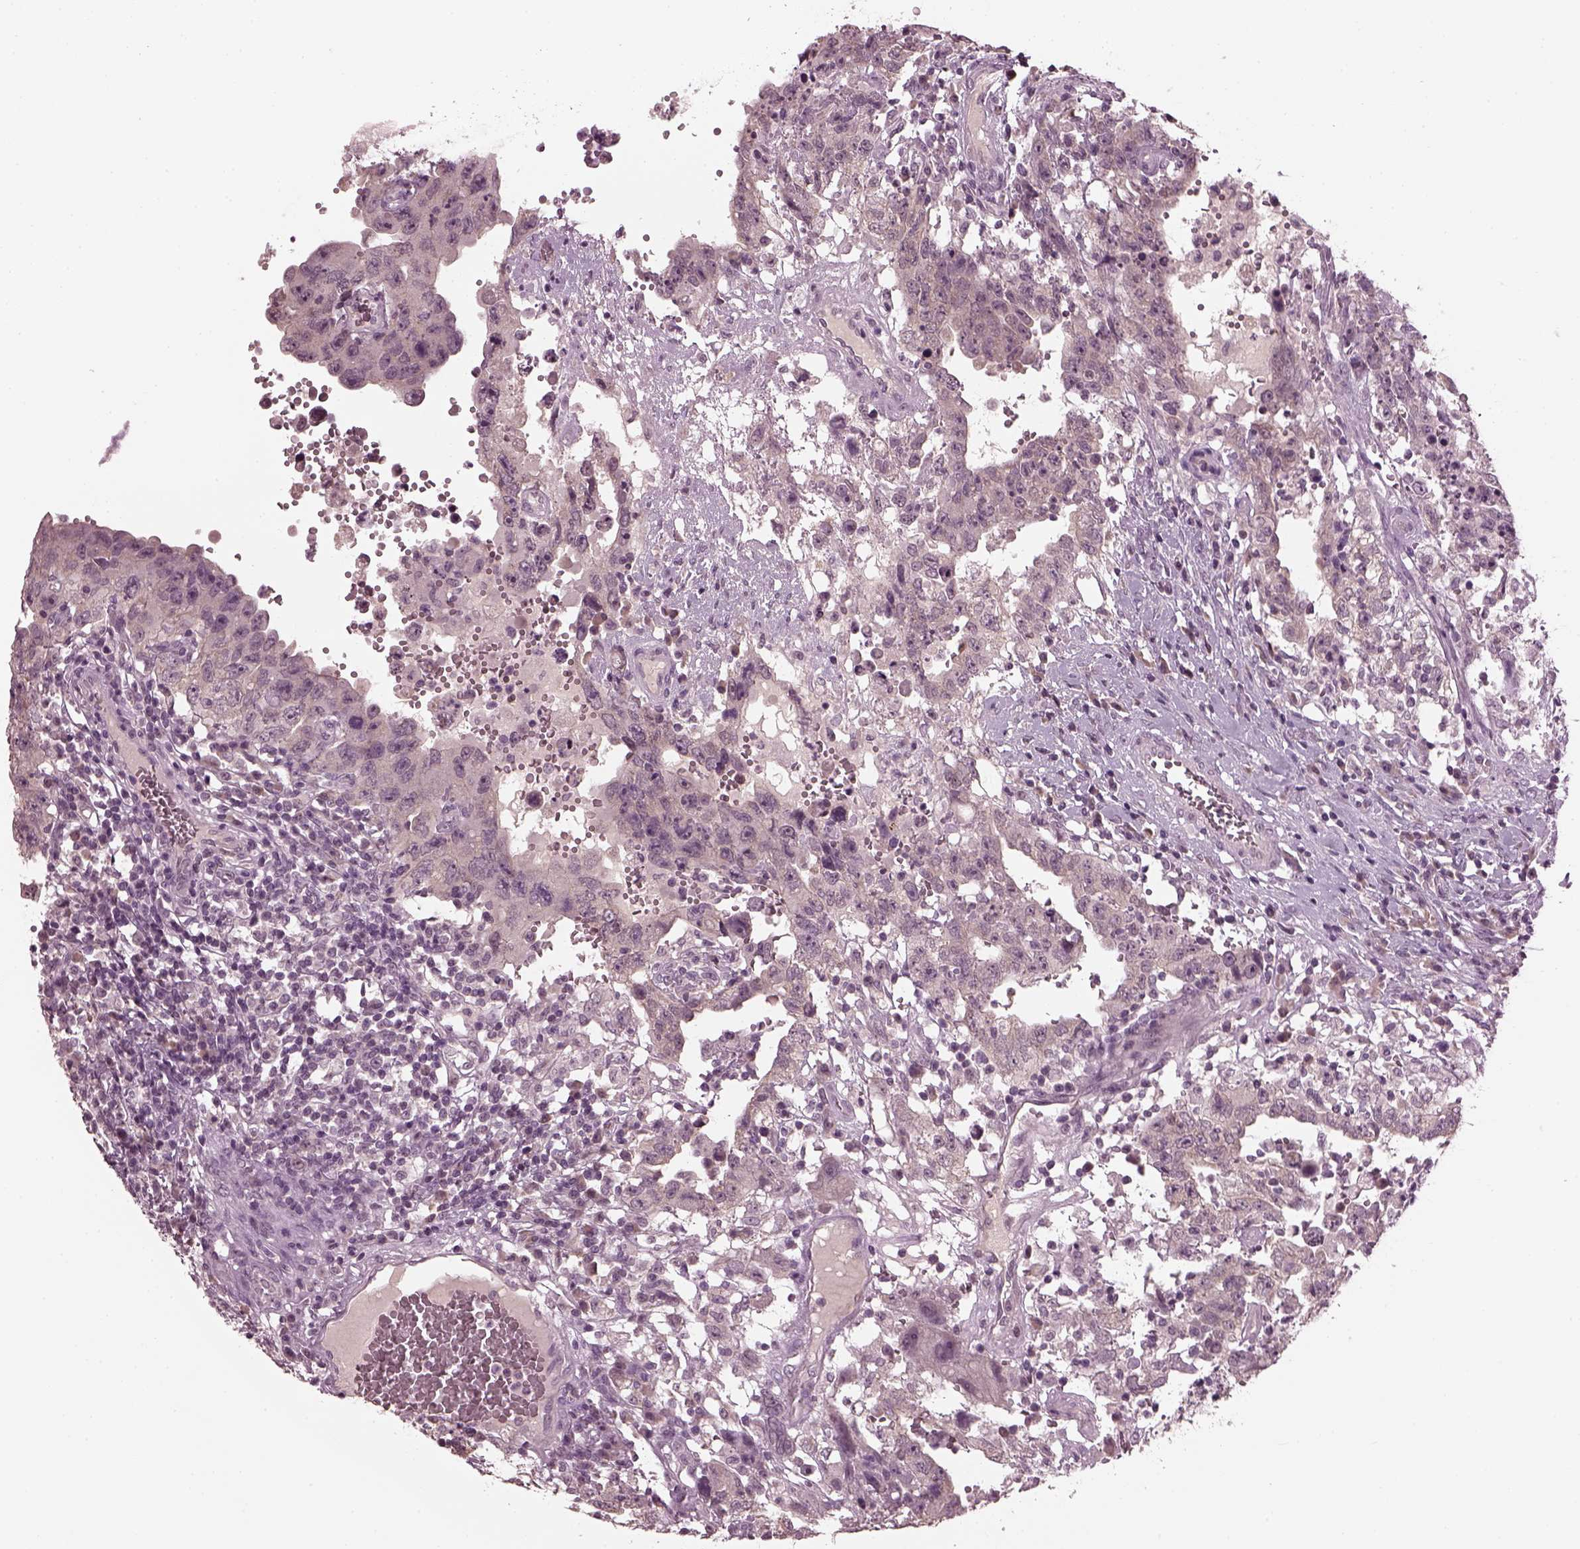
{"staining": {"intensity": "negative", "quantity": "none", "location": "none"}, "tissue": "testis cancer", "cell_type": "Tumor cells", "image_type": "cancer", "snomed": [{"axis": "morphology", "description": "Carcinoma, Embryonal, NOS"}, {"axis": "topography", "description": "Testis"}], "caption": "Tumor cells show no significant staining in testis cancer (embryonal carcinoma).", "gene": "CLCN4", "patient": {"sex": "male", "age": 26}}